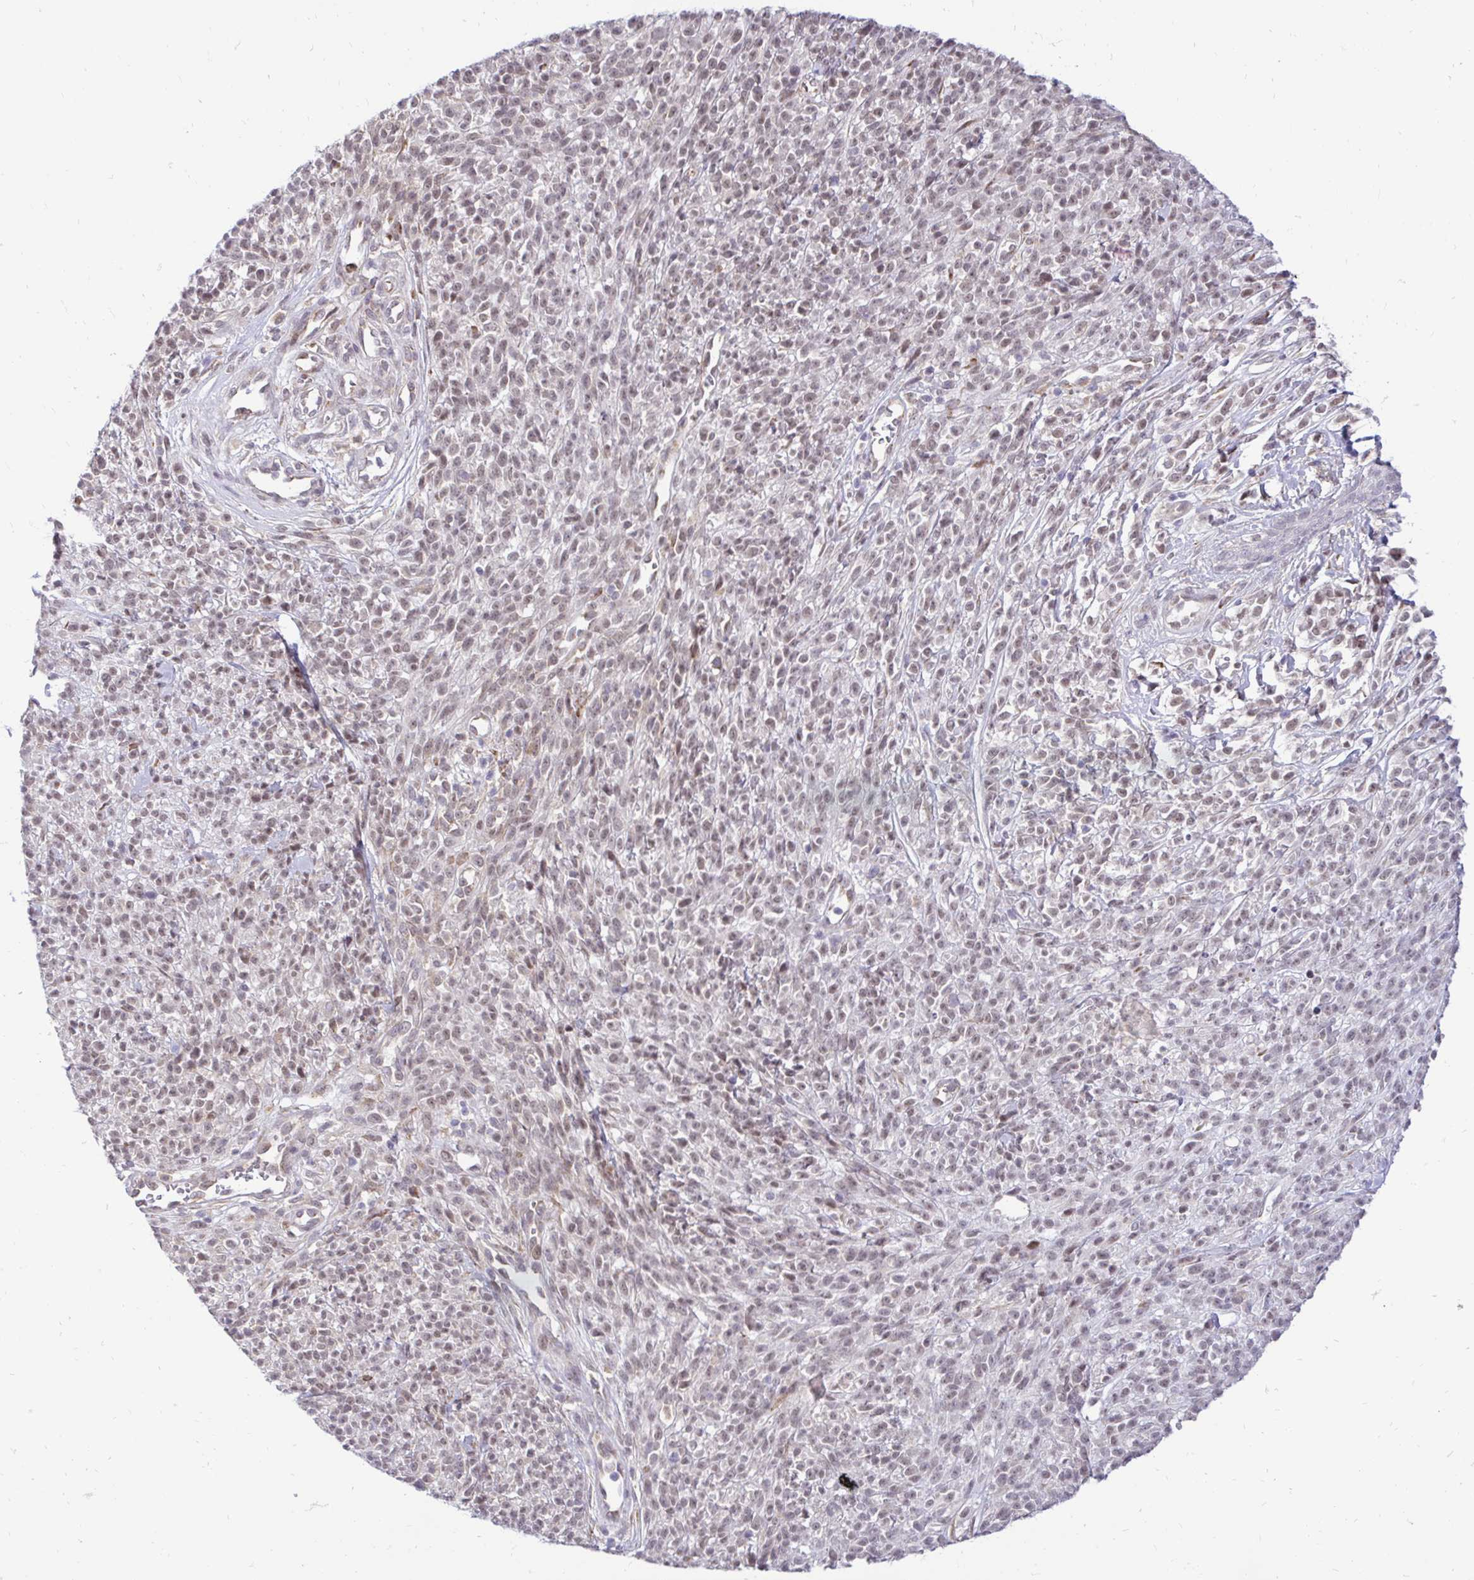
{"staining": {"intensity": "weak", "quantity": ">75%", "location": "nuclear"}, "tissue": "melanoma", "cell_type": "Tumor cells", "image_type": "cancer", "snomed": [{"axis": "morphology", "description": "Malignant melanoma, NOS"}, {"axis": "topography", "description": "Skin"}, {"axis": "topography", "description": "Skin of trunk"}], "caption": "An immunohistochemistry (IHC) image of tumor tissue is shown. Protein staining in brown shows weak nuclear positivity in malignant melanoma within tumor cells. The staining is performed using DAB brown chromogen to label protein expression. The nuclei are counter-stained blue using hematoxylin.", "gene": "NAALAD2", "patient": {"sex": "male", "age": 74}}